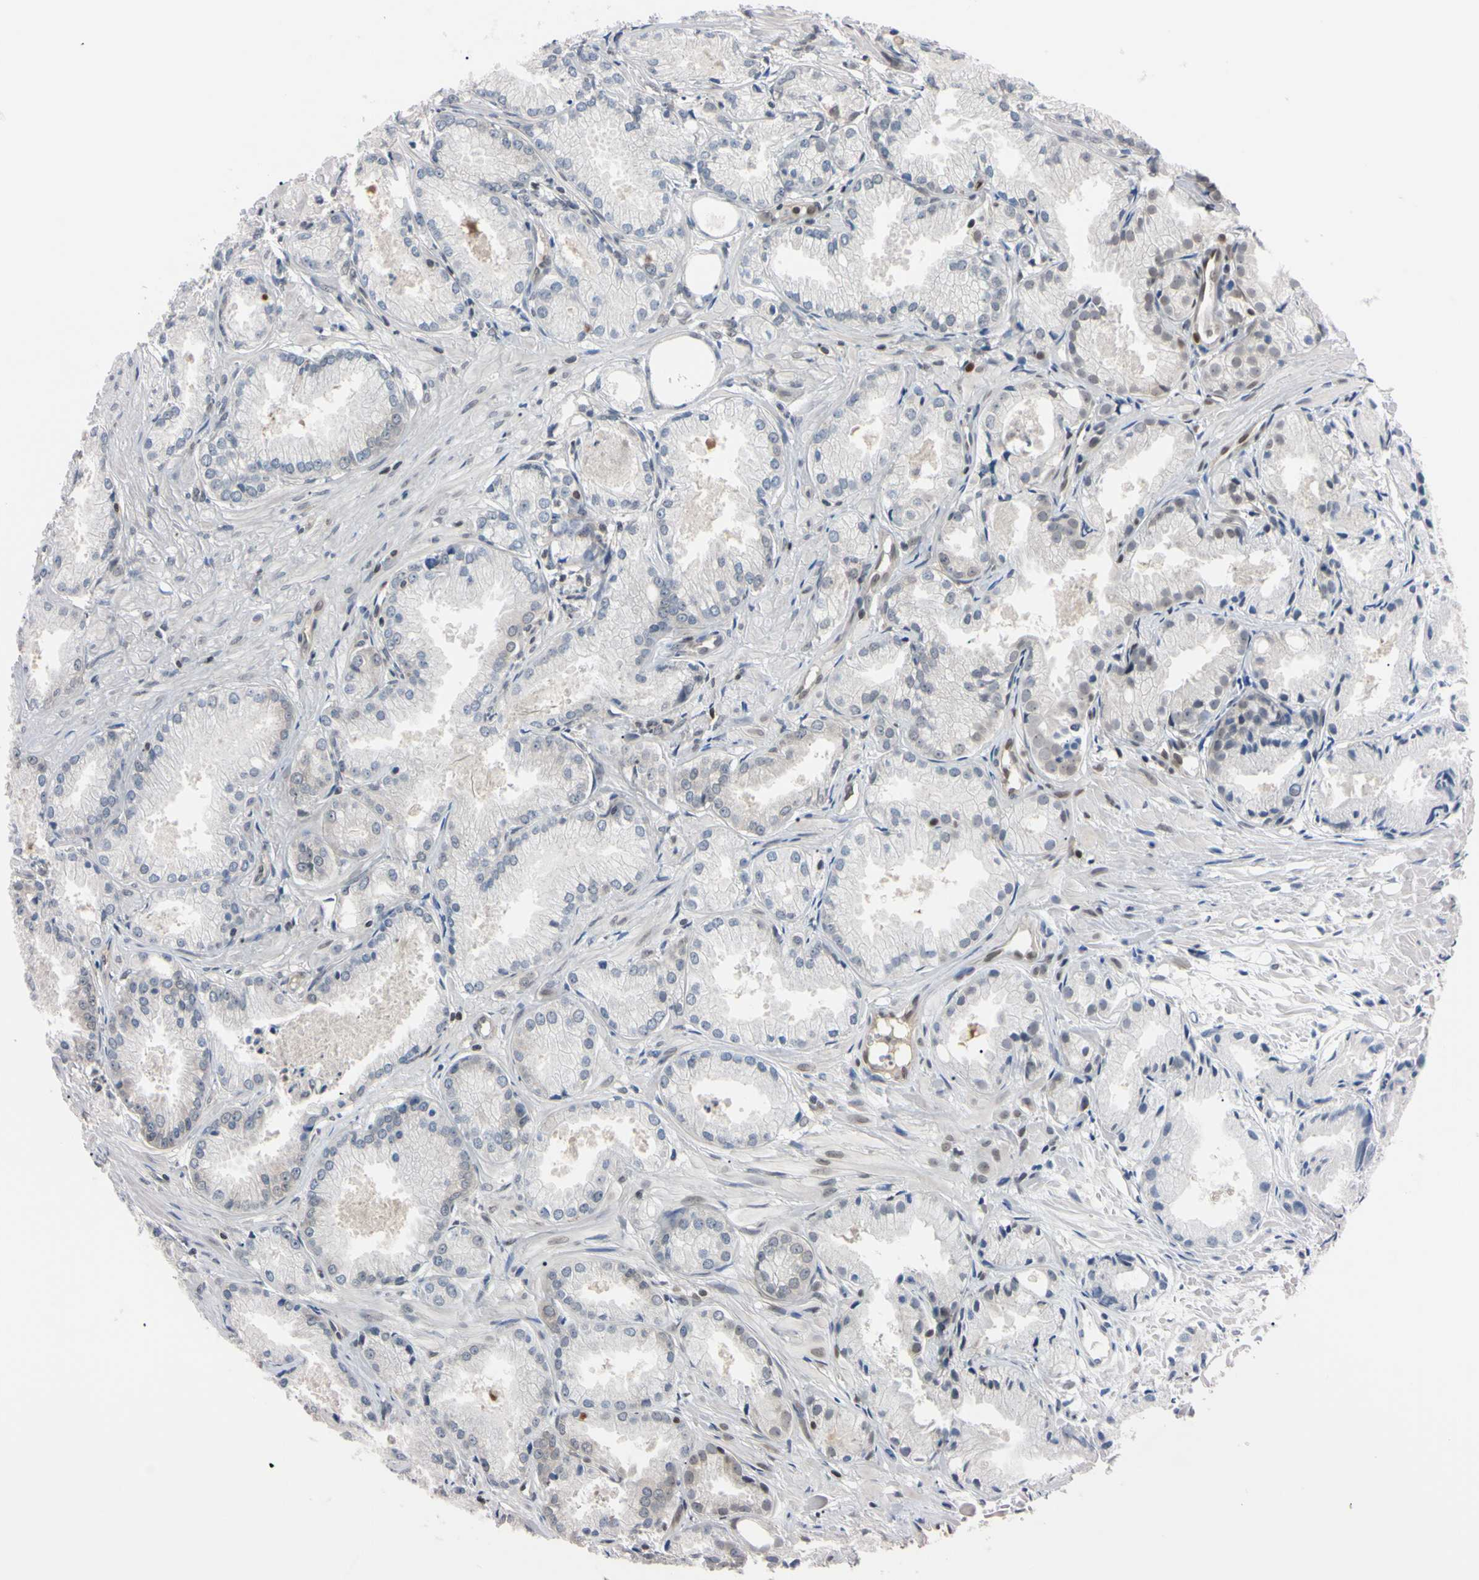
{"staining": {"intensity": "negative", "quantity": "none", "location": "none"}, "tissue": "prostate cancer", "cell_type": "Tumor cells", "image_type": "cancer", "snomed": [{"axis": "morphology", "description": "Adenocarcinoma, Low grade"}, {"axis": "topography", "description": "Prostate"}], "caption": "Prostate cancer was stained to show a protein in brown. There is no significant staining in tumor cells.", "gene": "UBE2I", "patient": {"sex": "male", "age": 72}}